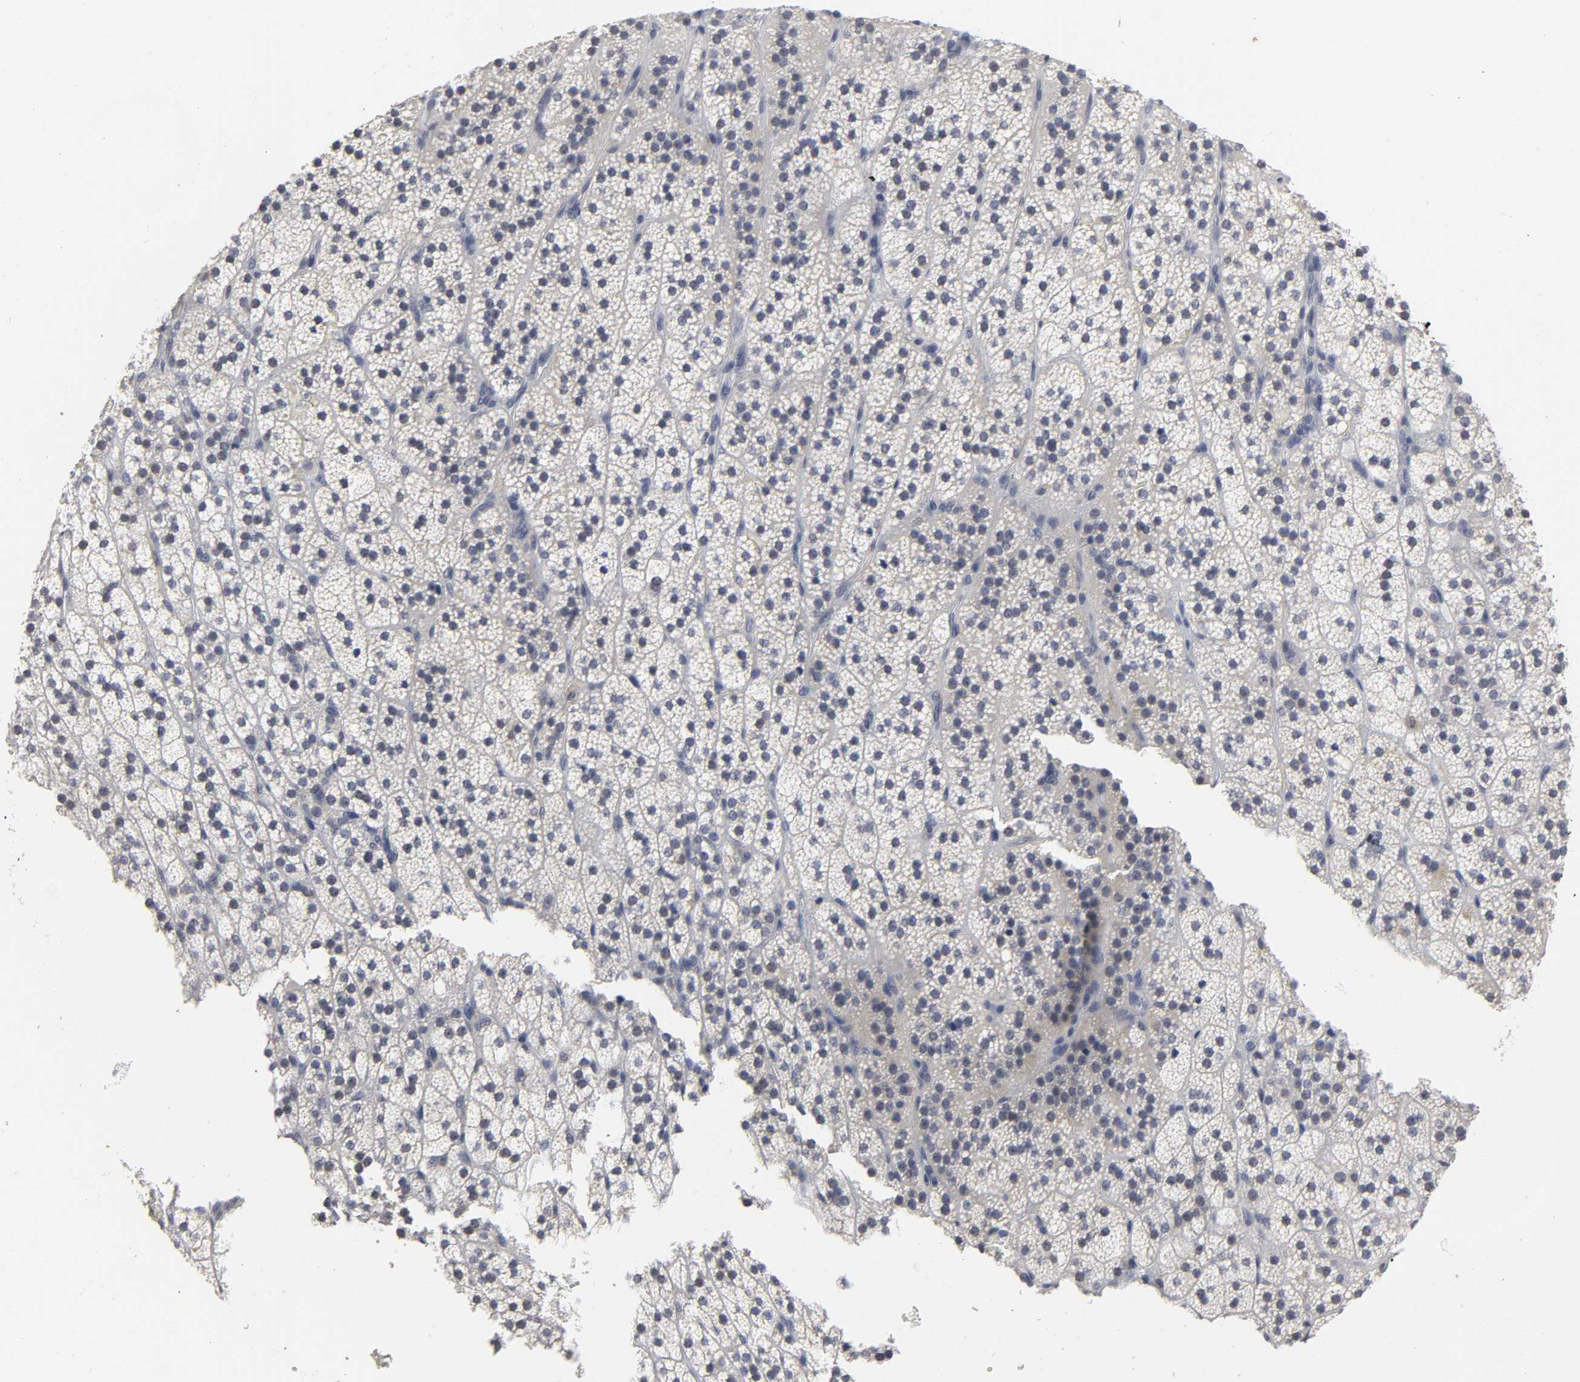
{"staining": {"intensity": "moderate", "quantity": "25%-75%", "location": "cytoplasmic/membranous"}, "tissue": "adrenal gland", "cell_type": "Glandular cells", "image_type": "normal", "snomed": [{"axis": "morphology", "description": "Normal tissue, NOS"}, {"axis": "topography", "description": "Adrenal gland"}], "caption": "Immunohistochemistry staining of normal adrenal gland, which displays medium levels of moderate cytoplasmic/membranous staining in about 25%-75% of glandular cells indicating moderate cytoplasmic/membranous protein expression. The staining was performed using DAB (3,3'-diaminobenzidine) (brown) for protein detection and nuclei were counterstained in hematoxylin (blue).", "gene": "TCAP", "patient": {"sex": "male", "age": 35}}